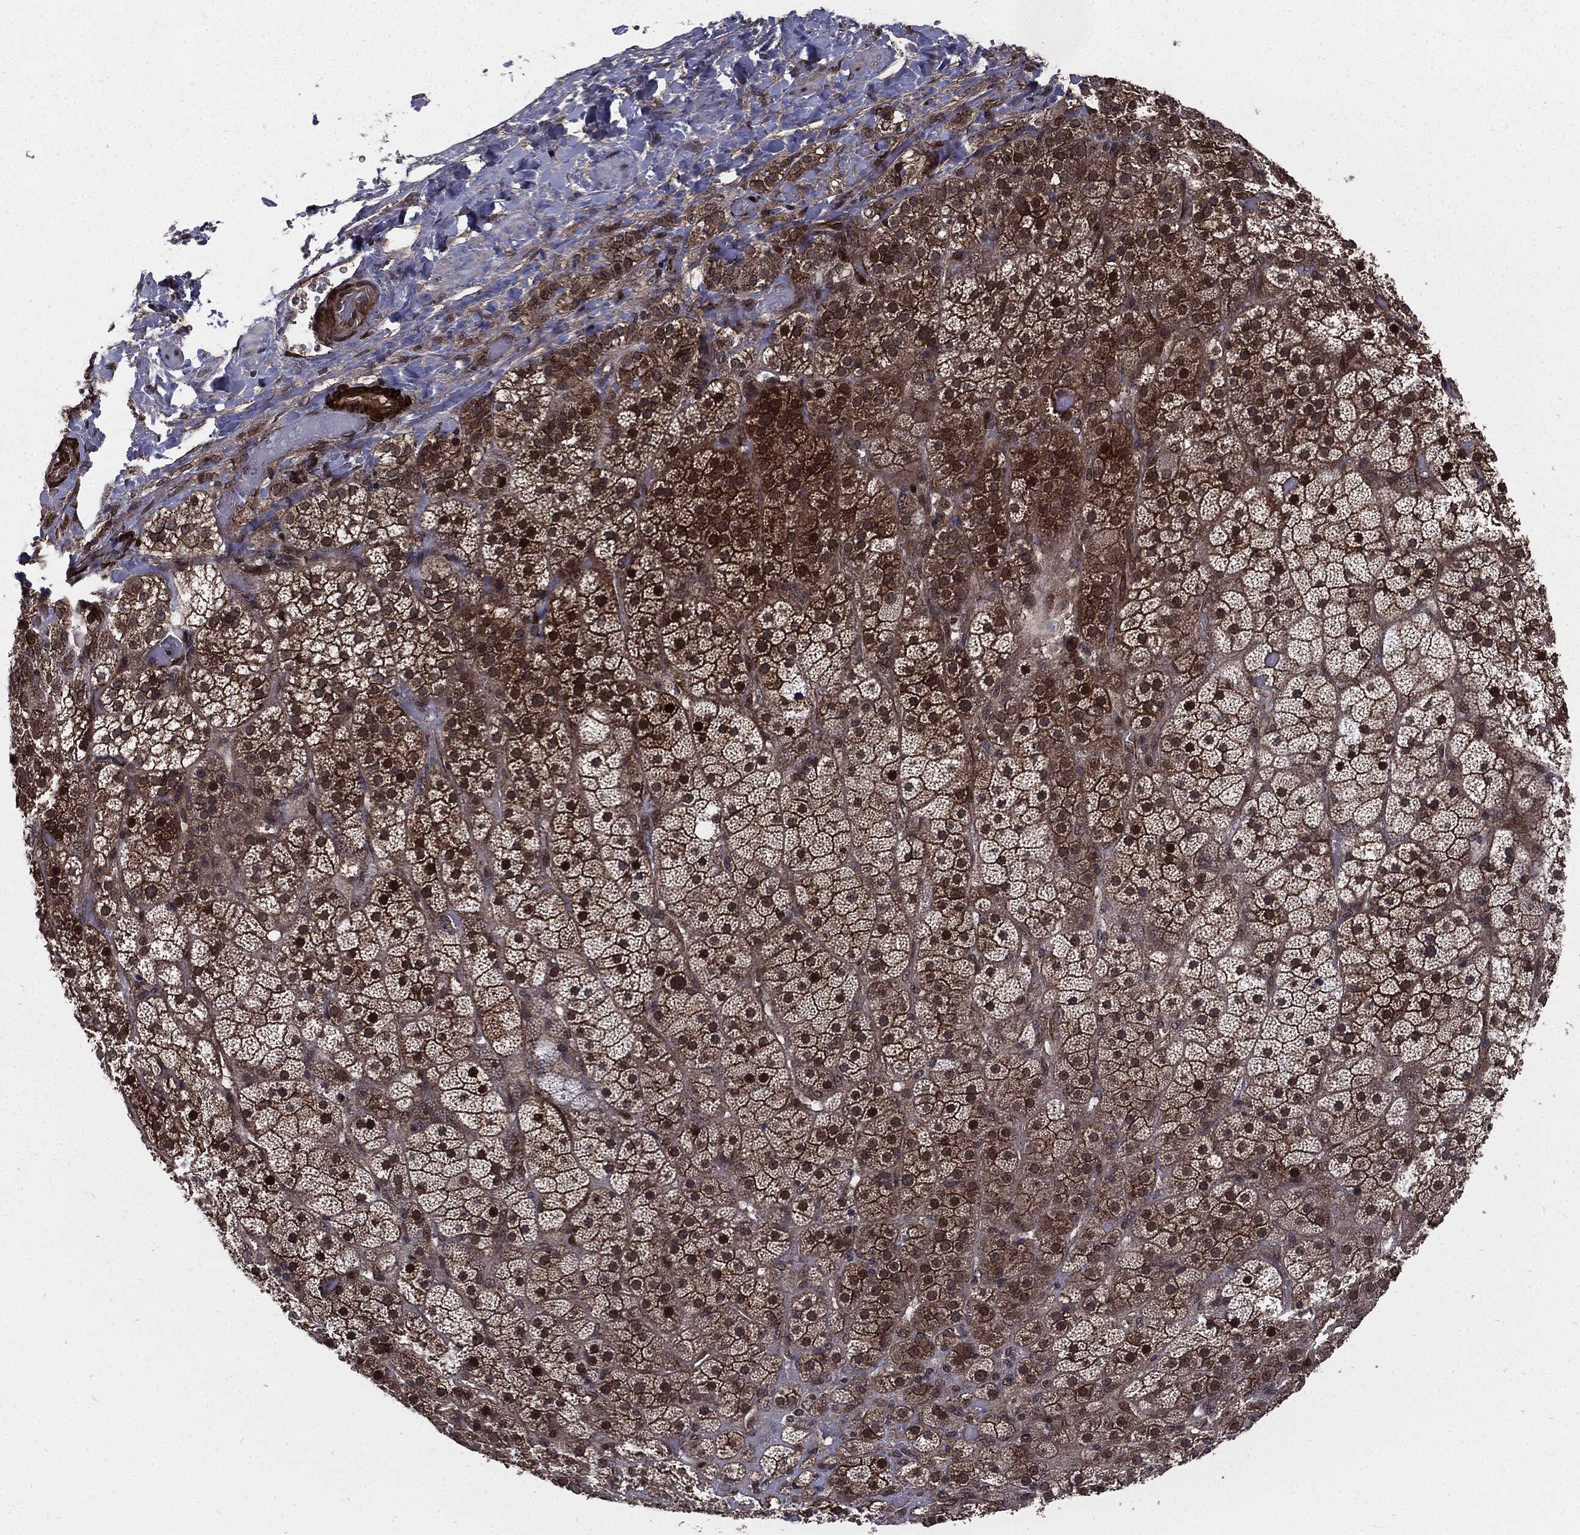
{"staining": {"intensity": "strong", "quantity": ">75%", "location": "cytoplasmic/membranous,nuclear"}, "tissue": "adrenal gland", "cell_type": "Glandular cells", "image_type": "normal", "snomed": [{"axis": "morphology", "description": "Normal tissue, NOS"}, {"axis": "topography", "description": "Adrenal gland"}], "caption": "Immunohistochemical staining of normal human adrenal gland demonstrates >75% levels of strong cytoplasmic/membranous,nuclear protein expression in about >75% of glandular cells. (IHC, brightfield microscopy, high magnification).", "gene": "PTPA", "patient": {"sex": "male", "age": 57}}